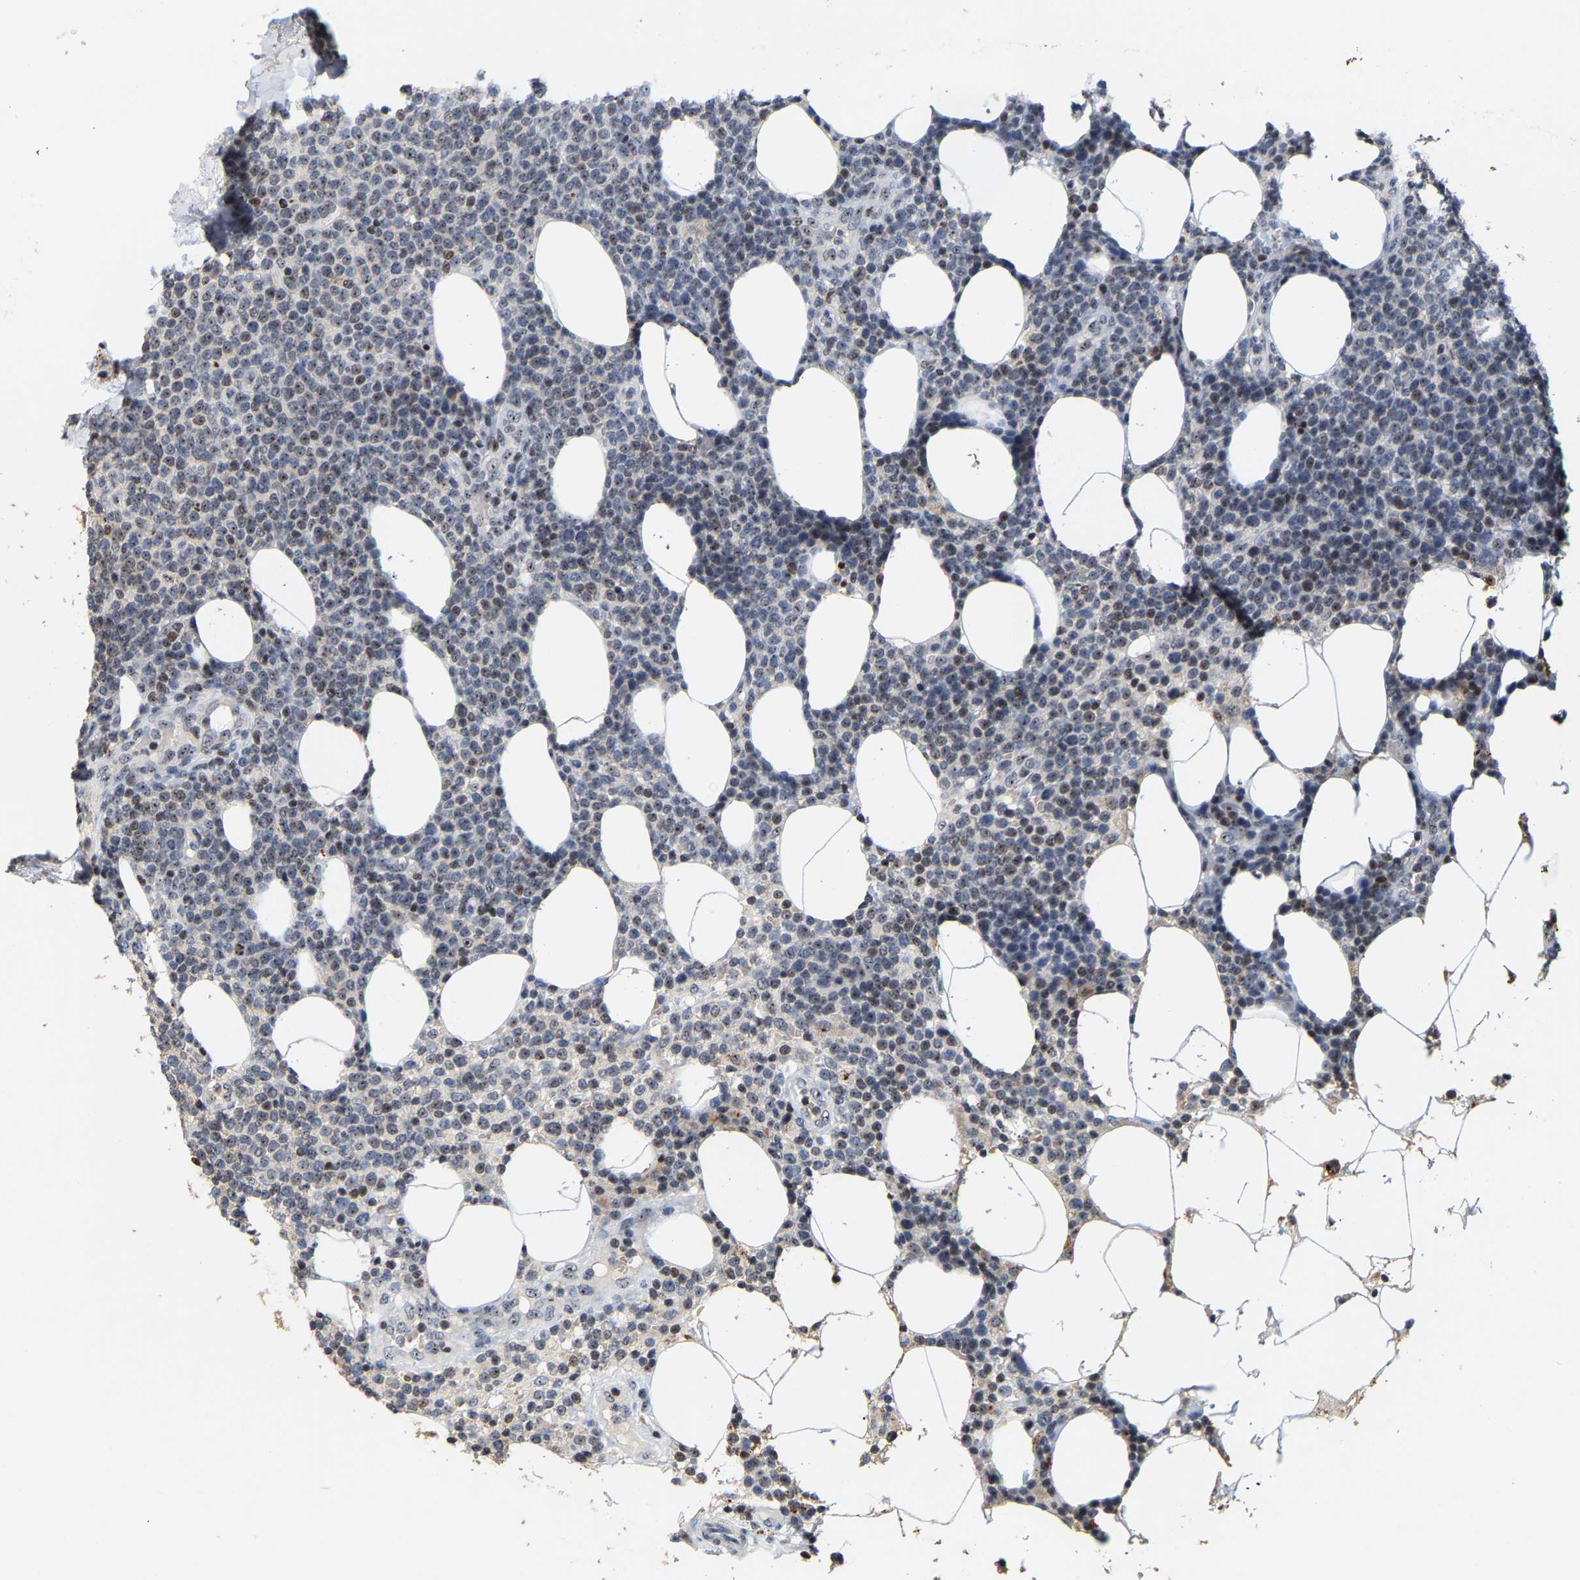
{"staining": {"intensity": "moderate", "quantity": "<25%", "location": "nuclear"}, "tissue": "lymphoma", "cell_type": "Tumor cells", "image_type": "cancer", "snomed": [{"axis": "morphology", "description": "Malignant lymphoma, non-Hodgkin's type, High grade"}, {"axis": "topography", "description": "Lymph node"}], "caption": "Moderate nuclear protein expression is appreciated in about <25% of tumor cells in lymphoma. Immunohistochemistry stains the protein in brown and the nuclei are stained blue.", "gene": "NOP58", "patient": {"sex": "male", "age": 61}}